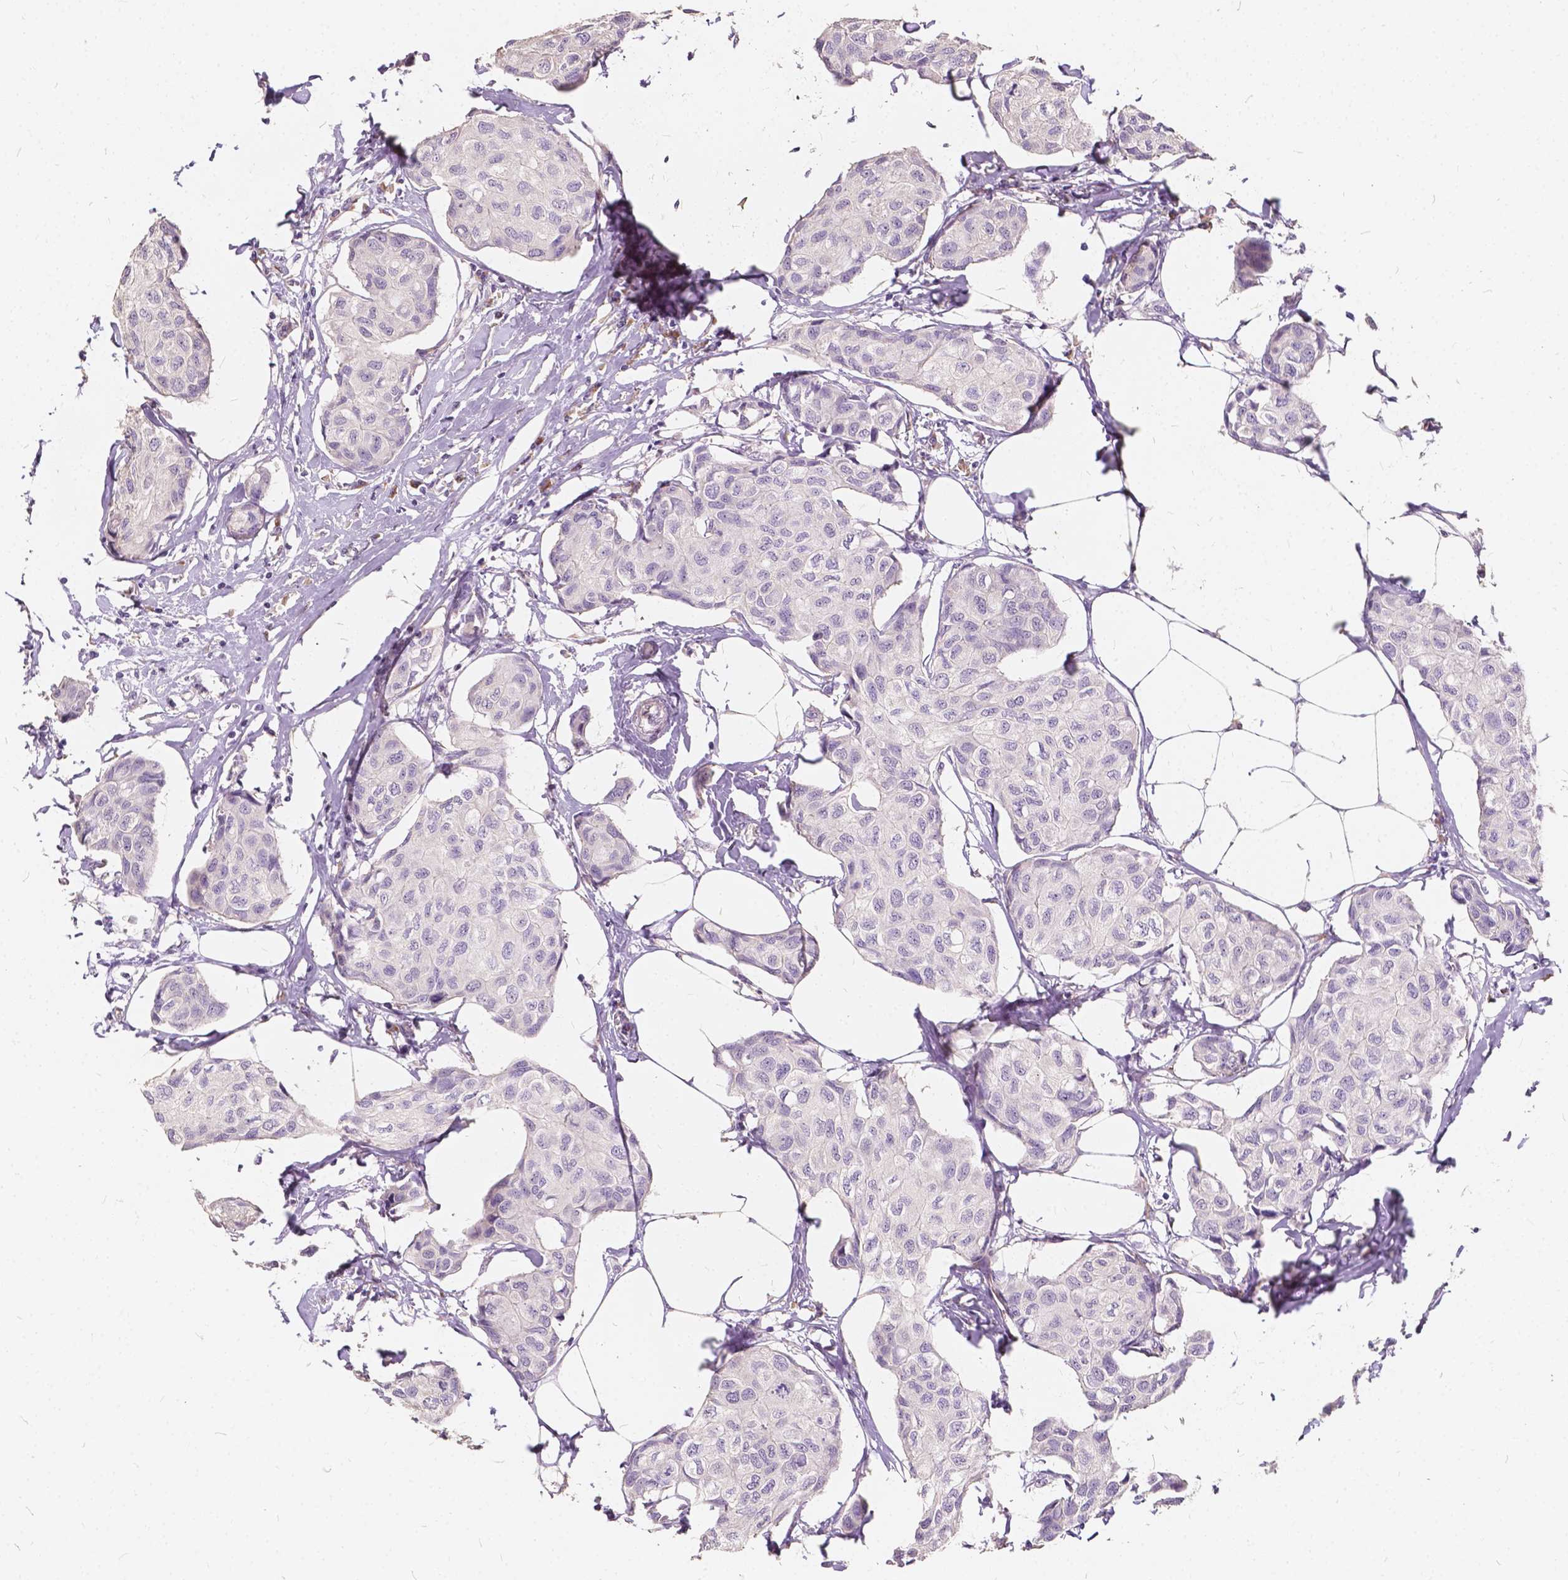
{"staining": {"intensity": "negative", "quantity": "none", "location": "none"}, "tissue": "breast cancer", "cell_type": "Tumor cells", "image_type": "cancer", "snomed": [{"axis": "morphology", "description": "Duct carcinoma"}, {"axis": "topography", "description": "Breast"}], "caption": "This is an IHC photomicrograph of human breast invasive ductal carcinoma. There is no positivity in tumor cells.", "gene": "SLC7A8", "patient": {"sex": "female", "age": 80}}